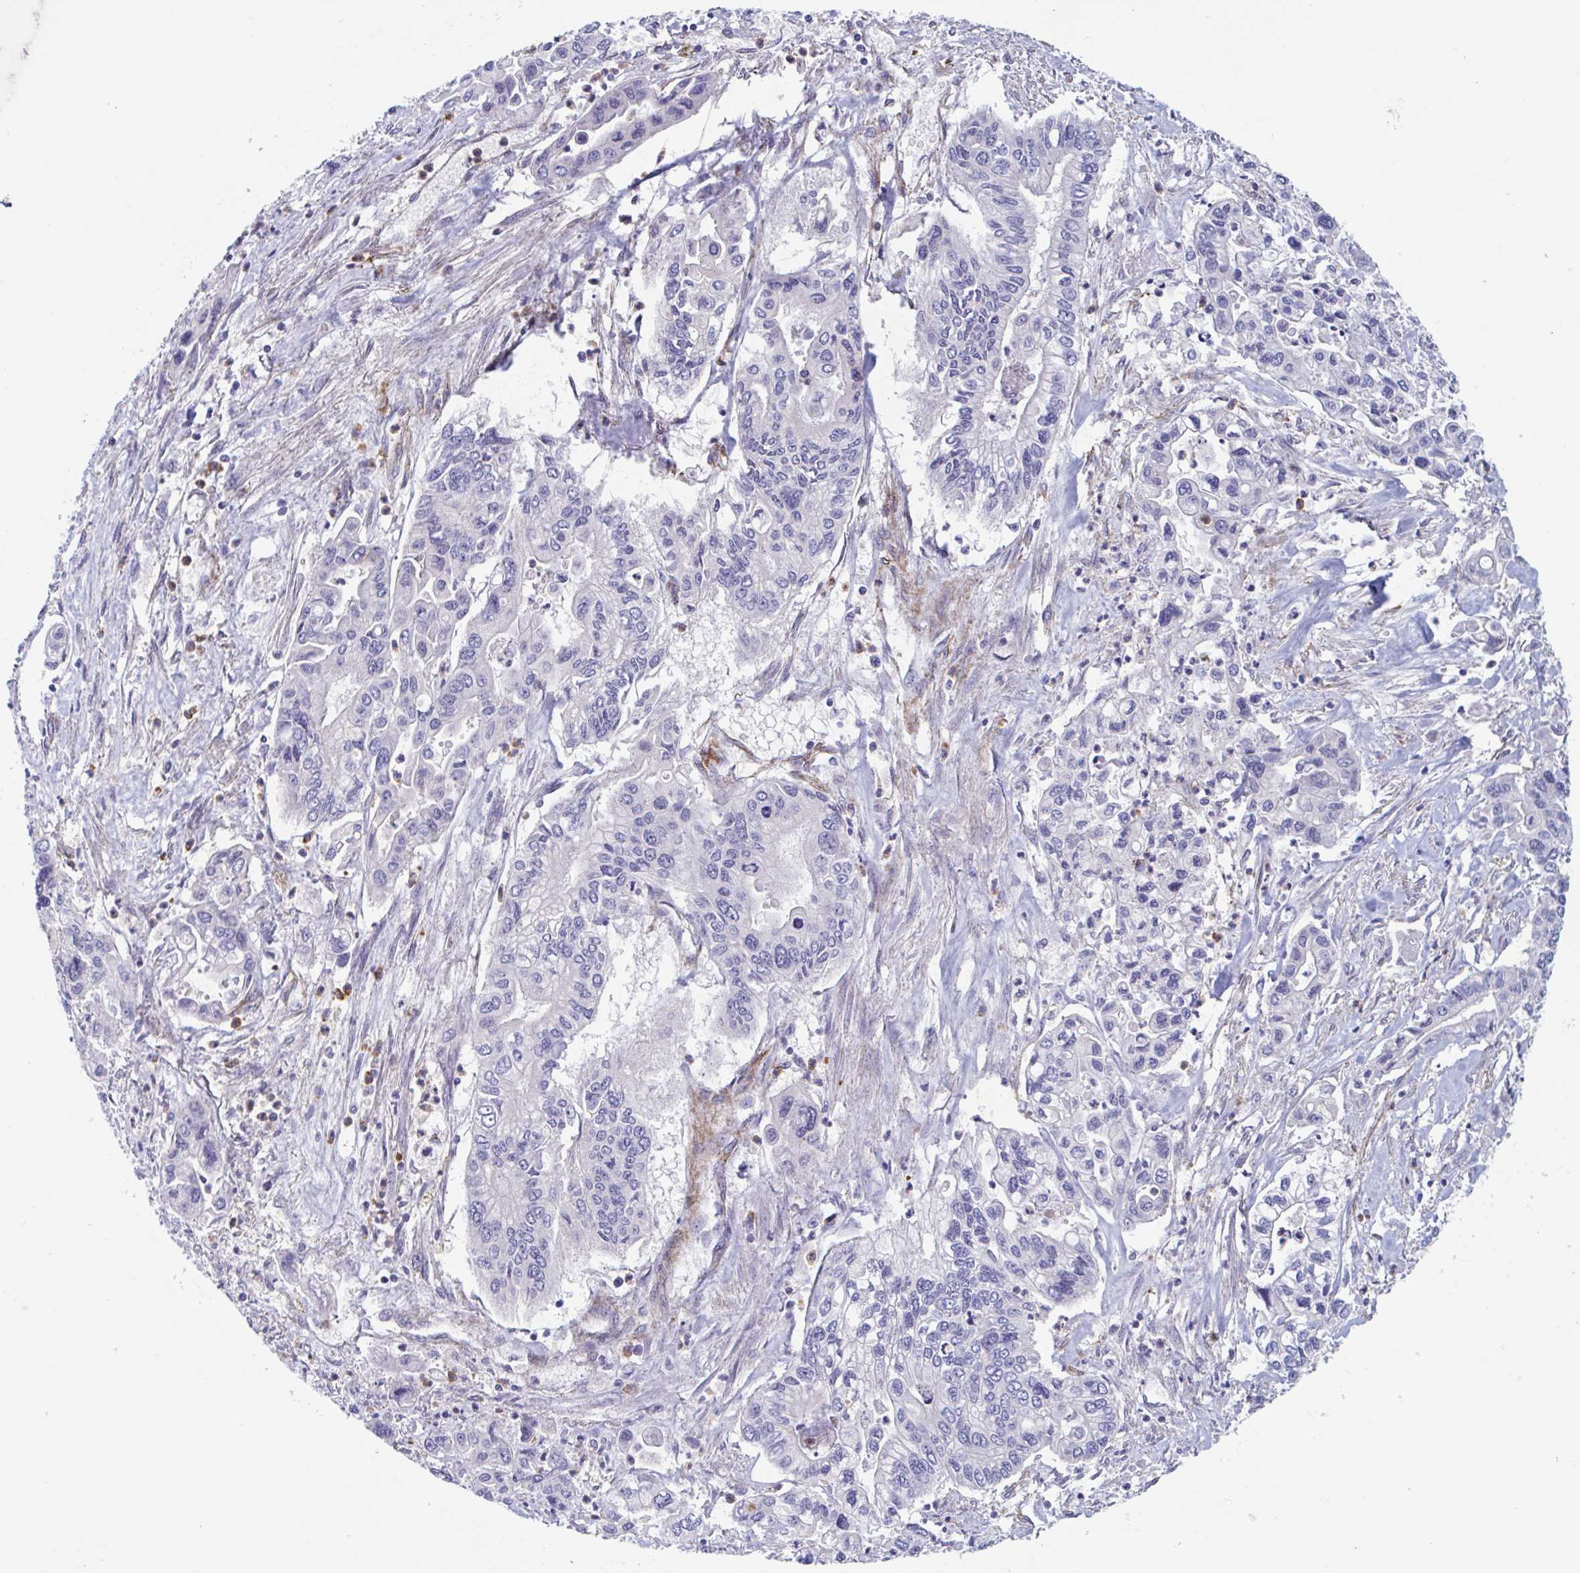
{"staining": {"intensity": "negative", "quantity": "none", "location": "none"}, "tissue": "pancreatic cancer", "cell_type": "Tumor cells", "image_type": "cancer", "snomed": [{"axis": "morphology", "description": "Adenocarcinoma, NOS"}, {"axis": "topography", "description": "Pancreas"}], "caption": "An image of pancreatic cancer (adenocarcinoma) stained for a protein shows no brown staining in tumor cells.", "gene": "ZNHIT2", "patient": {"sex": "male", "age": 62}}